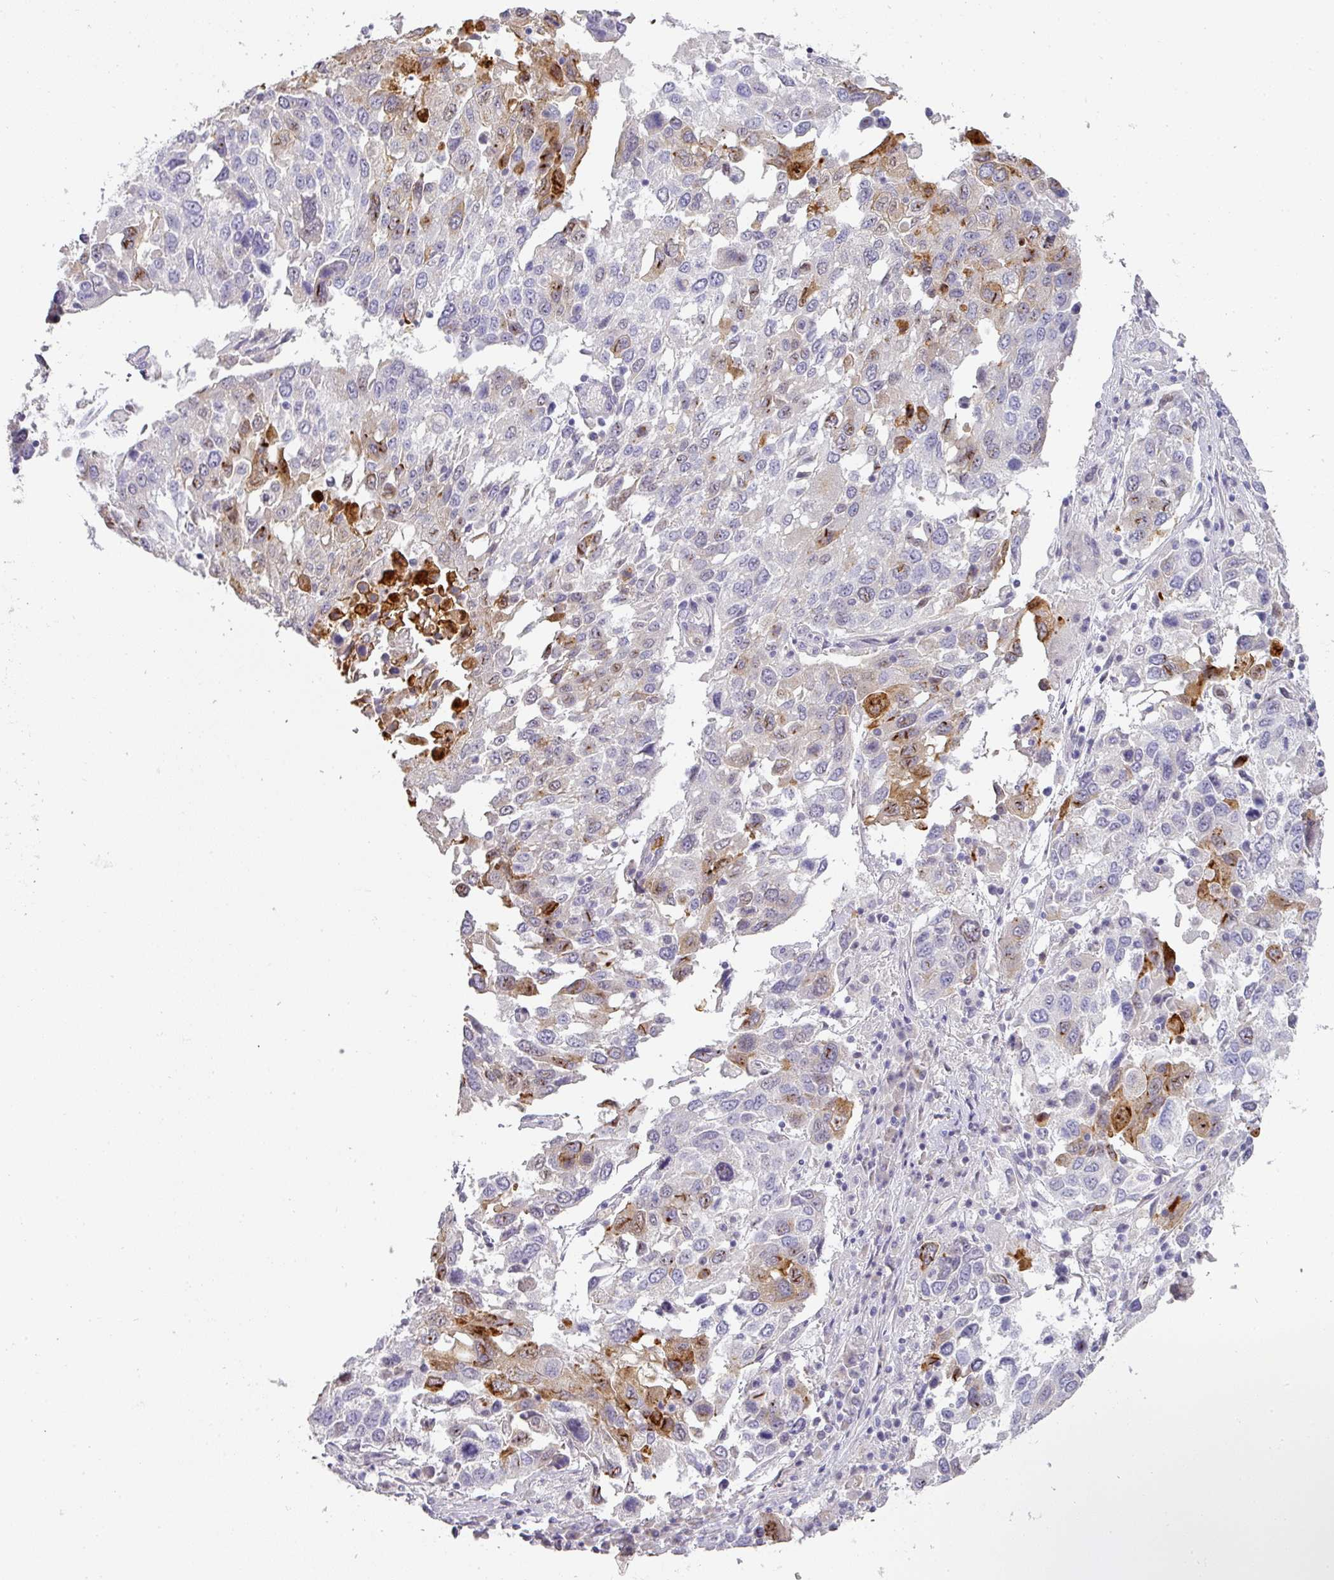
{"staining": {"intensity": "moderate", "quantity": "<25%", "location": "cytoplasmic/membranous"}, "tissue": "lung cancer", "cell_type": "Tumor cells", "image_type": "cancer", "snomed": [{"axis": "morphology", "description": "Squamous cell carcinoma, NOS"}, {"axis": "topography", "description": "Lung"}], "caption": "Moderate cytoplasmic/membranous protein expression is seen in about <25% of tumor cells in lung squamous cell carcinoma.", "gene": "HHEX", "patient": {"sex": "male", "age": 65}}